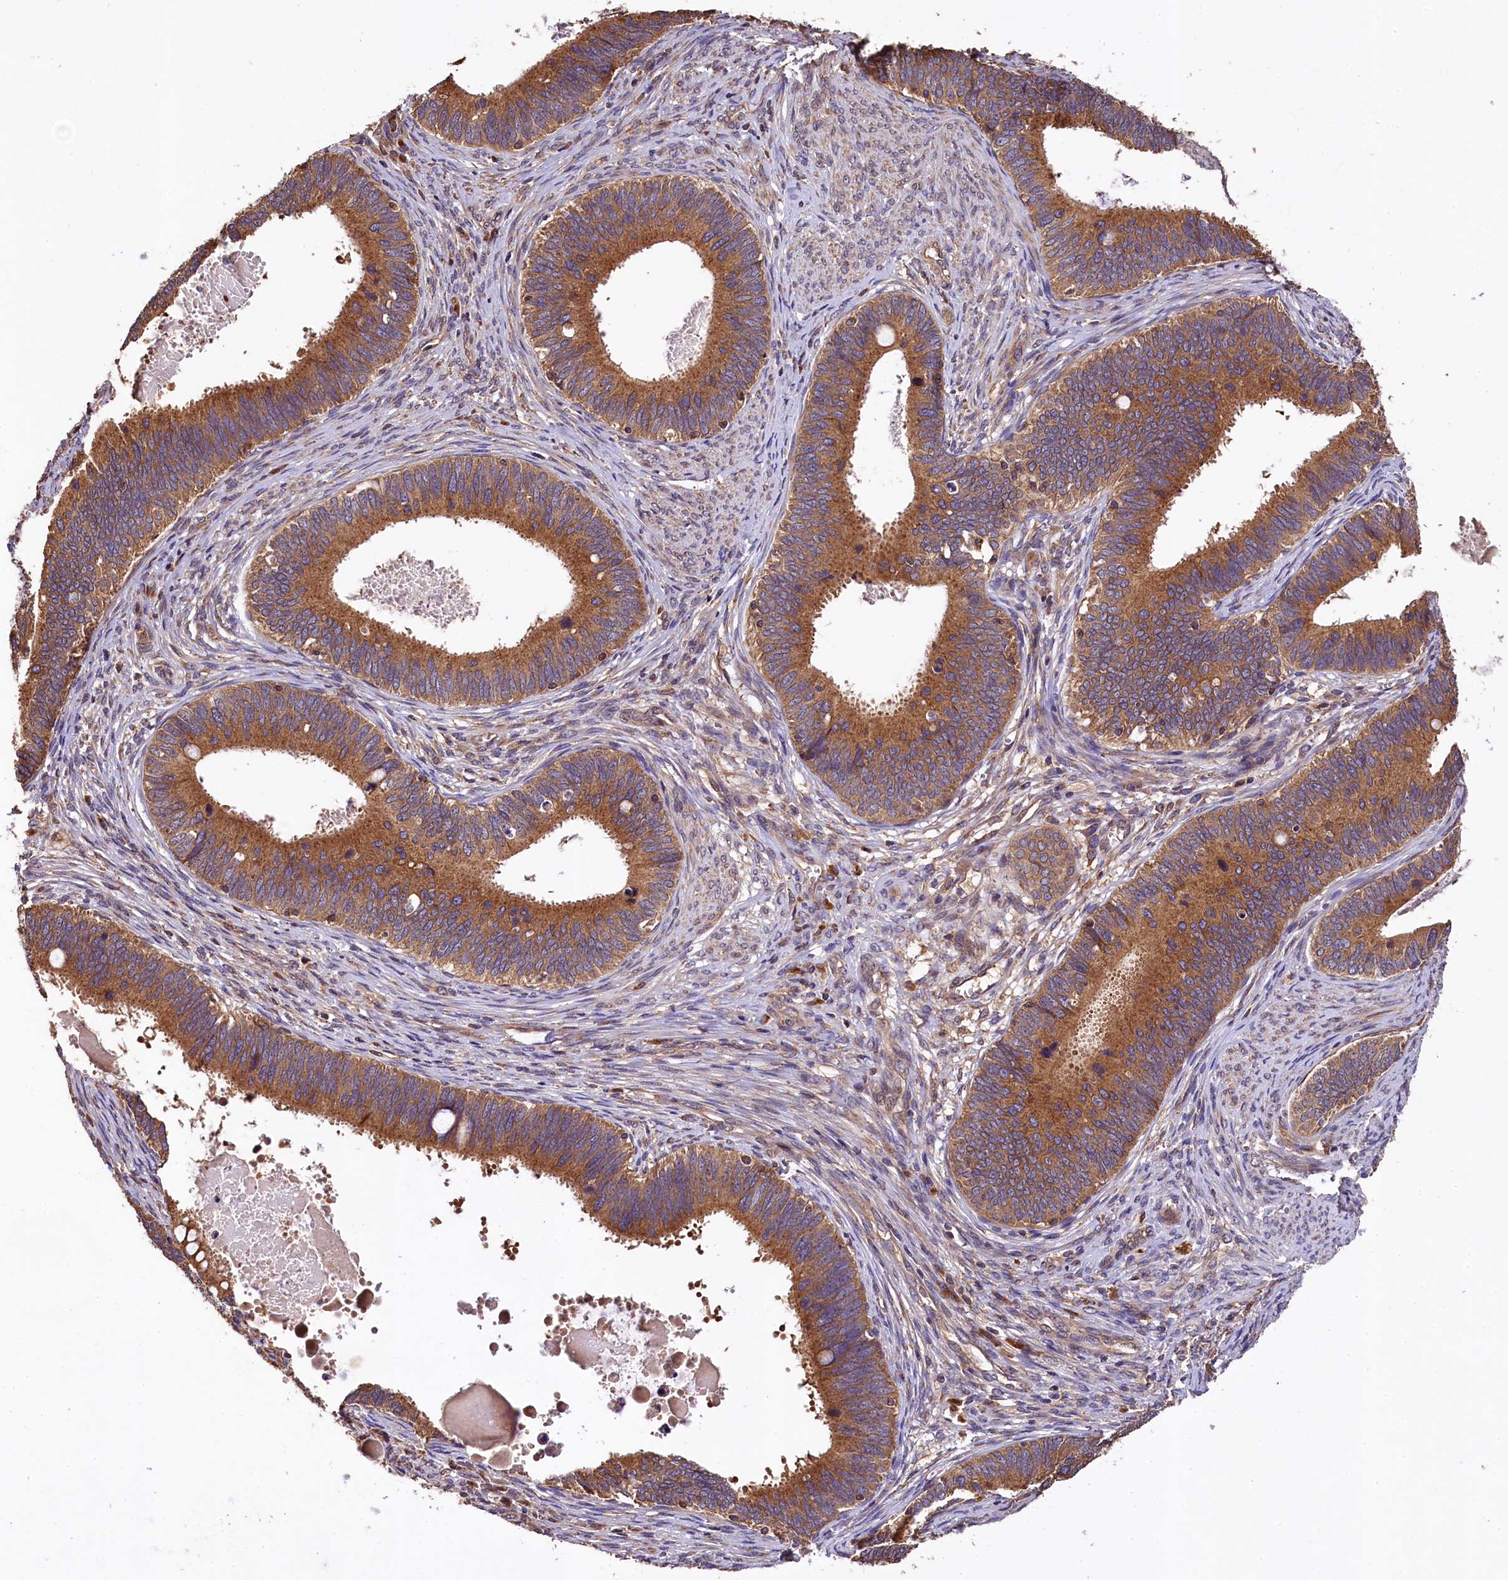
{"staining": {"intensity": "strong", "quantity": ">75%", "location": "cytoplasmic/membranous"}, "tissue": "cervical cancer", "cell_type": "Tumor cells", "image_type": "cancer", "snomed": [{"axis": "morphology", "description": "Adenocarcinoma, NOS"}, {"axis": "topography", "description": "Cervix"}], "caption": "A brown stain highlights strong cytoplasmic/membranous expression of a protein in human cervical cancer tumor cells.", "gene": "KLC2", "patient": {"sex": "female", "age": 42}}